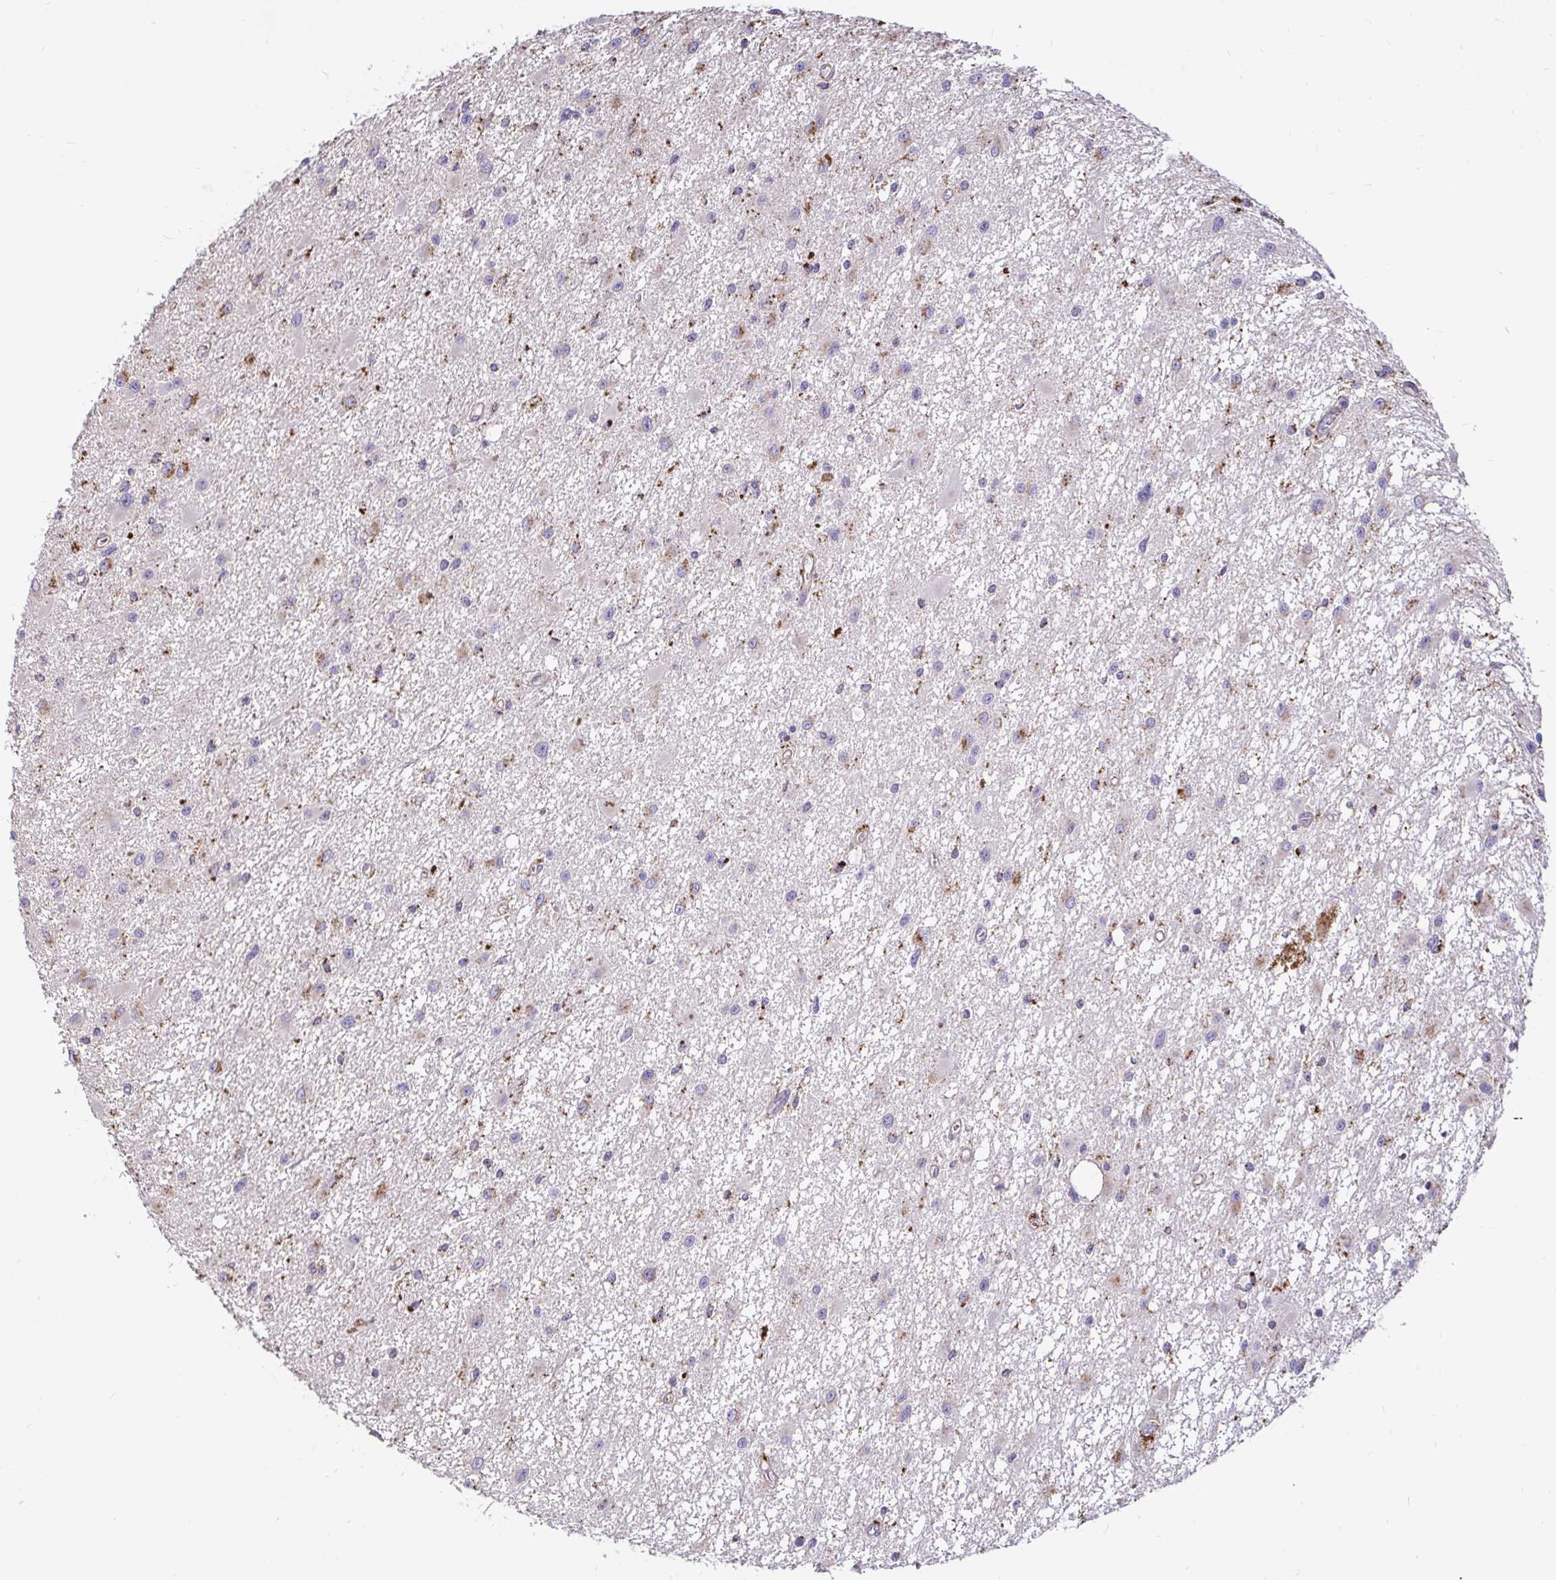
{"staining": {"intensity": "moderate", "quantity": "<25%", "location": "cytoplasmic/membranous"}, "tissue": "glioma", "cell_type": "Tumor cells", "image_type": "cancer", "snomed": [{"axis": "morphology", "description": "Glioma, malignant, High grade"}, {"axis": "topography", "description": "Brain"}], "caption": "Moderate cytoplasmic/membranous protein positivity is appreciated in about <25% of tumor cells in glioma.", "gene": "FUCA1", "patient": {"sex": "male", "age": 54}}